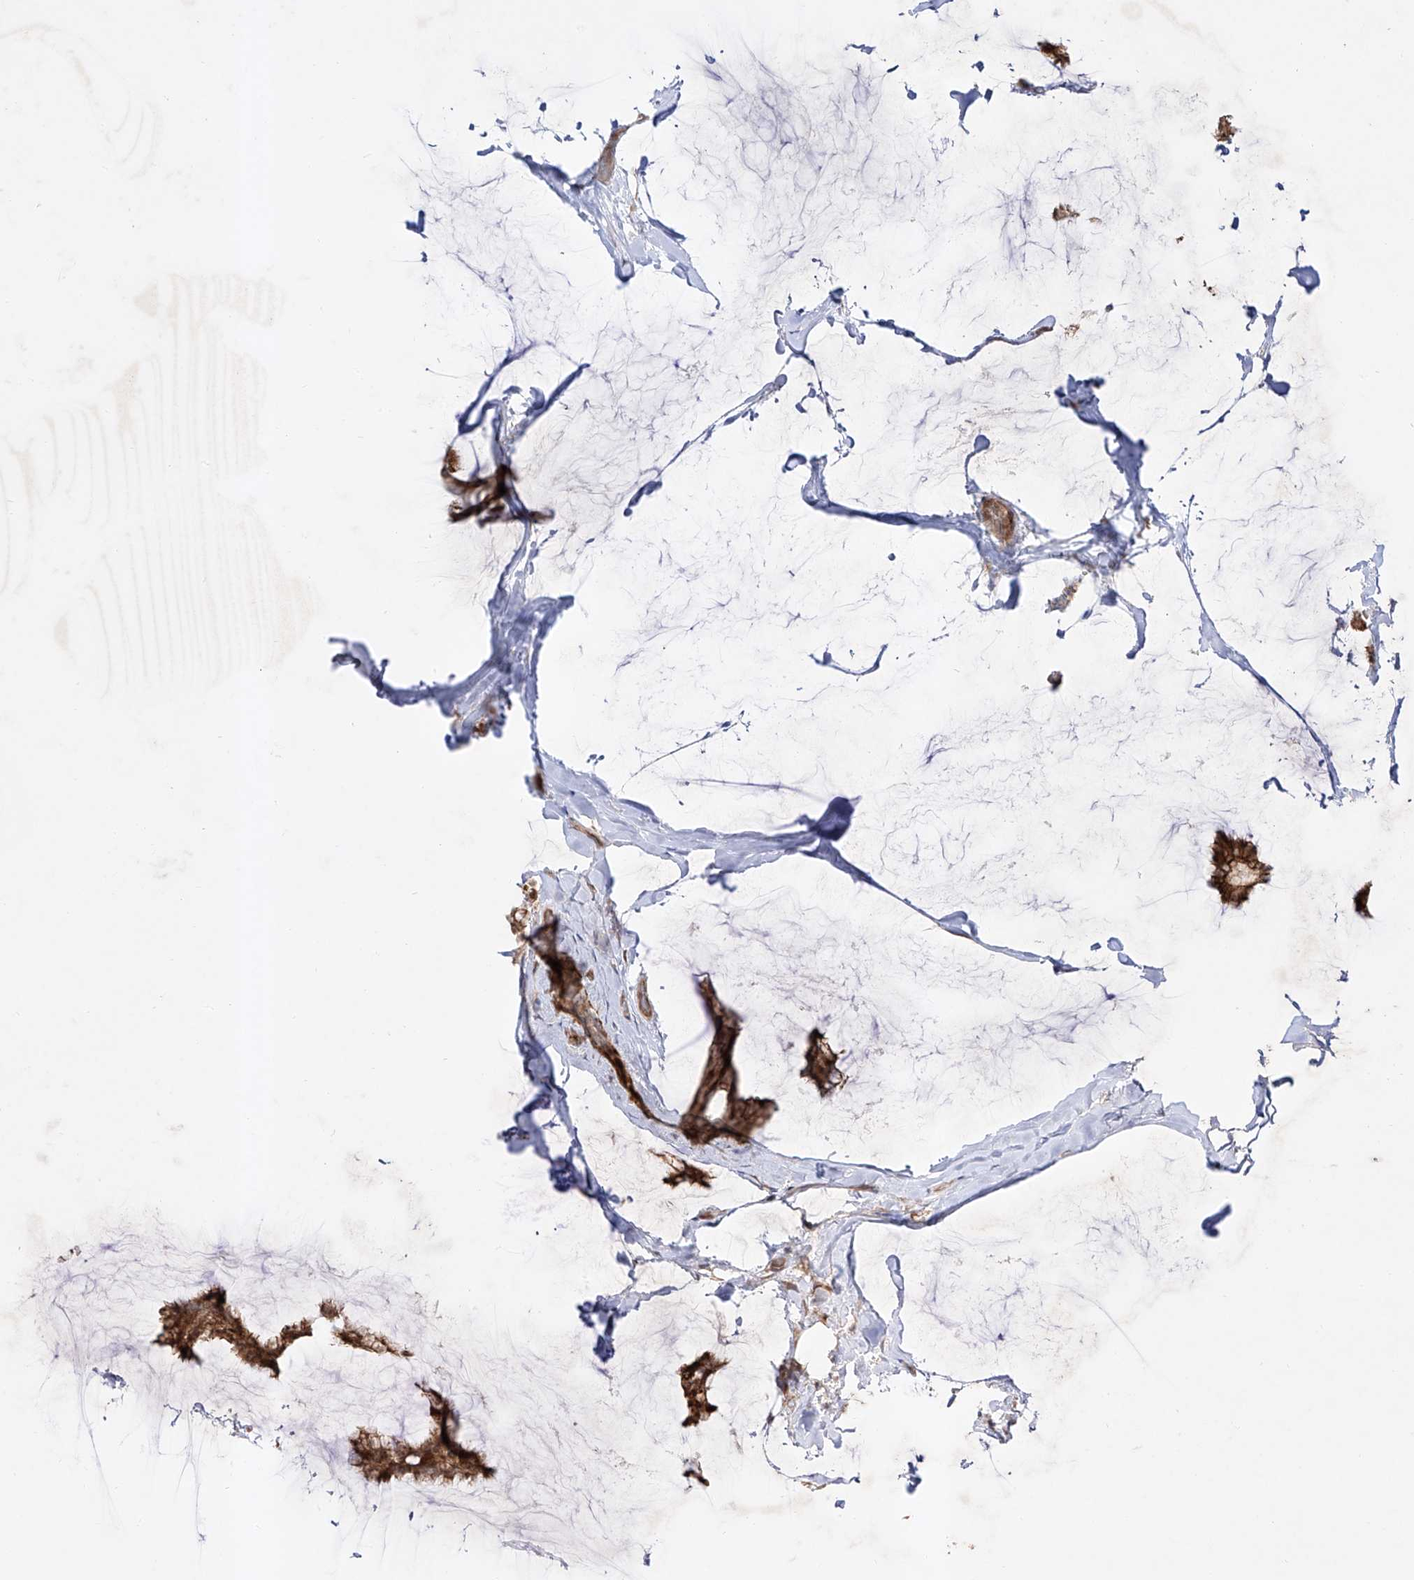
{"staining": {"intensity": "strong", "quantity": ">75%", "location": "cytoplasmic/membranous,nuclear"}, "tissue": "breast cancer", "cell_type": "Tumor cells", "image_type": "cancer", "snomed": [{"axis": "morphology", "description": "Duct carcinoma"}, {"axis": "topography", "description": "Breast"}], "caption": "Brown immunohistochemical staining in invasive ductal carcinoma (breast) shows strong cytoplasmic/membranous and nuclear positivity in approximately >75% of tumor cells. (Stains: DAB (3,3'-diaminobenzidine) in brown, nuclei in blue, Microscopy: brightfield microscopy at high magnification).", "gene": "KDM1B", "patient": {"sex": "female", "age": 93}}